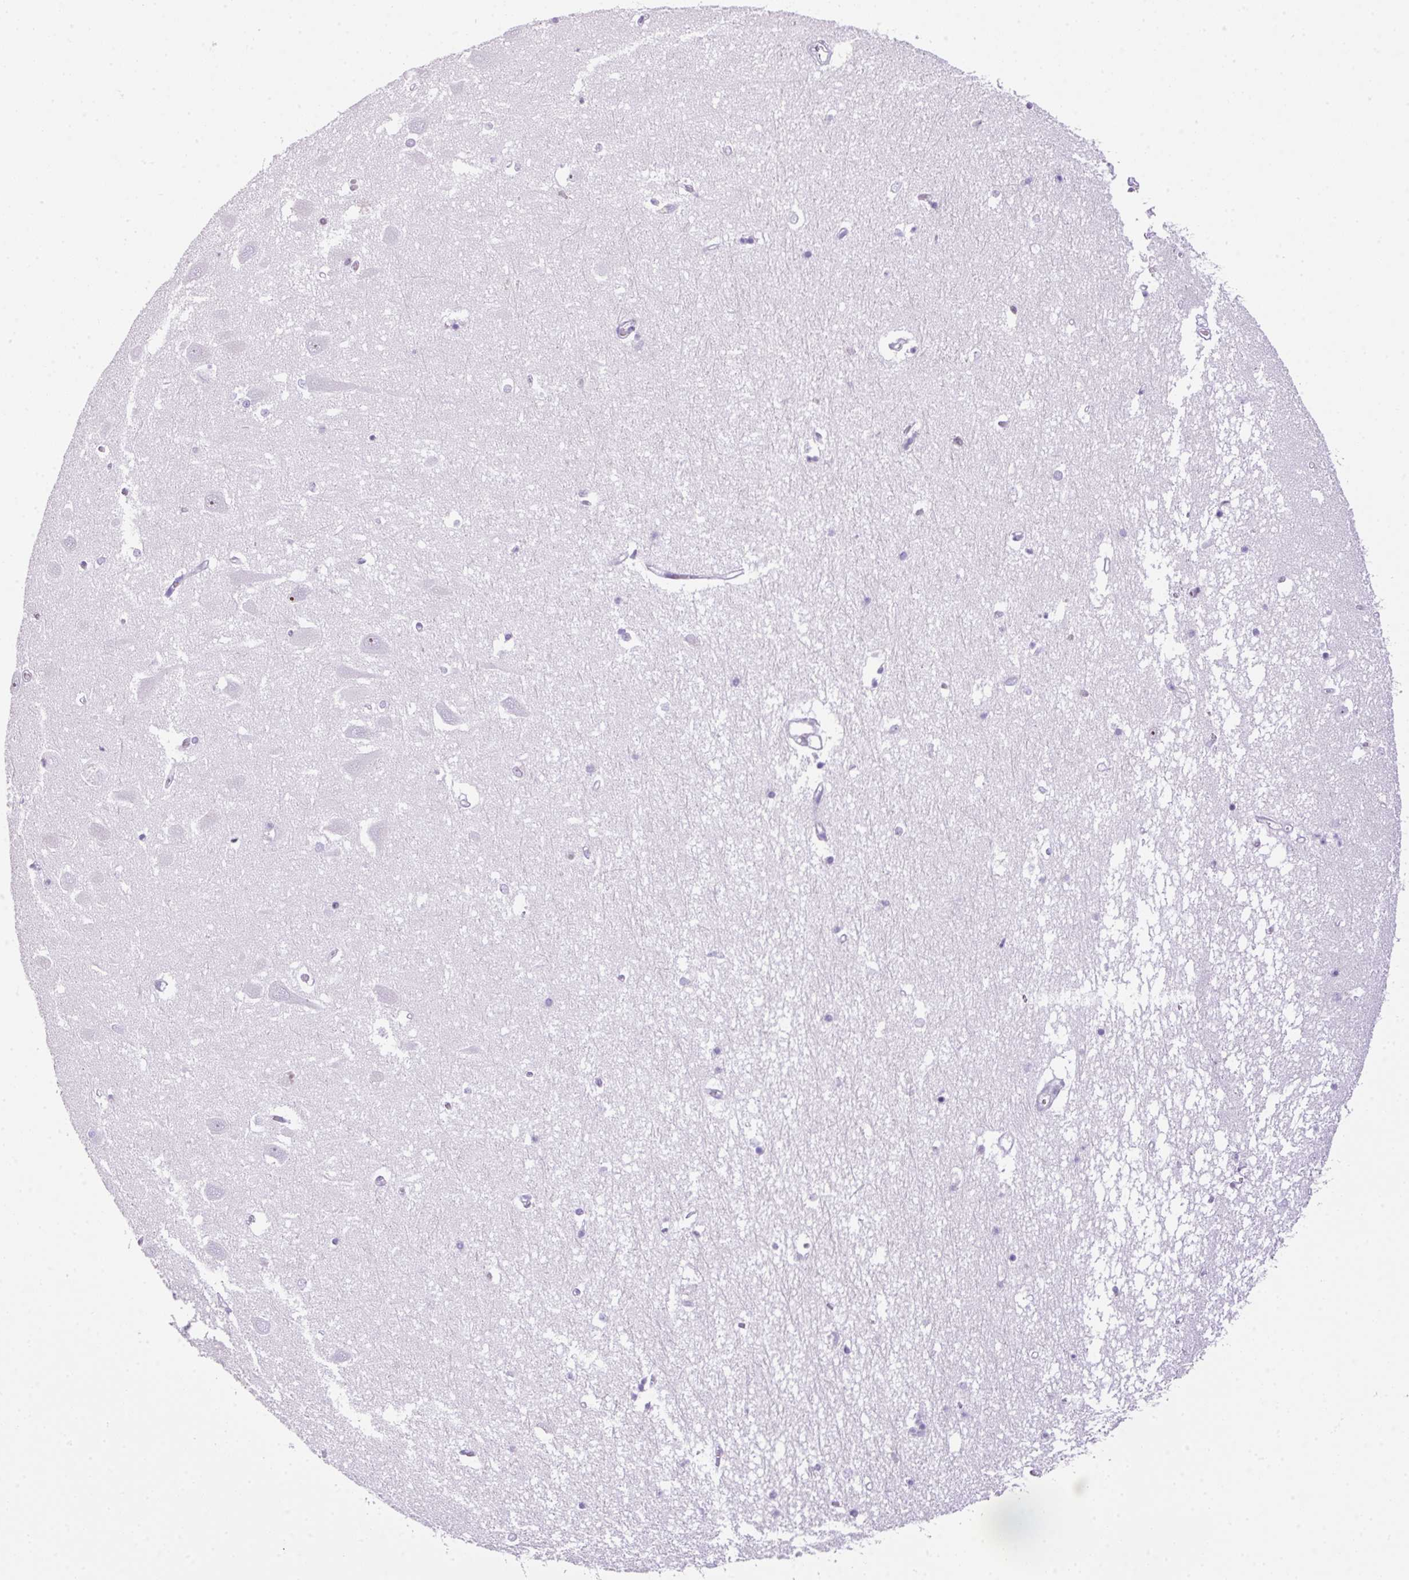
{"staining": {"intensity": "negative", "quantity": "none", "location": "none"}, "tissue": "hippocampus", "cell_type": "Glial cells", "image_type": "normal", "snomed": [{"axis": "morphology", "description": "Normal tissue, NOS"}, {"axis": "topography", "description": "Hippocampus"}], "caption": "This image is of benign hippocampus stained with IHC to label a protein in brown with the nuclei are counter-stained blue. There is no positivity in glial cells.", "gene": "CCDC137", "patient": {"sex": "male", "age": 70}}